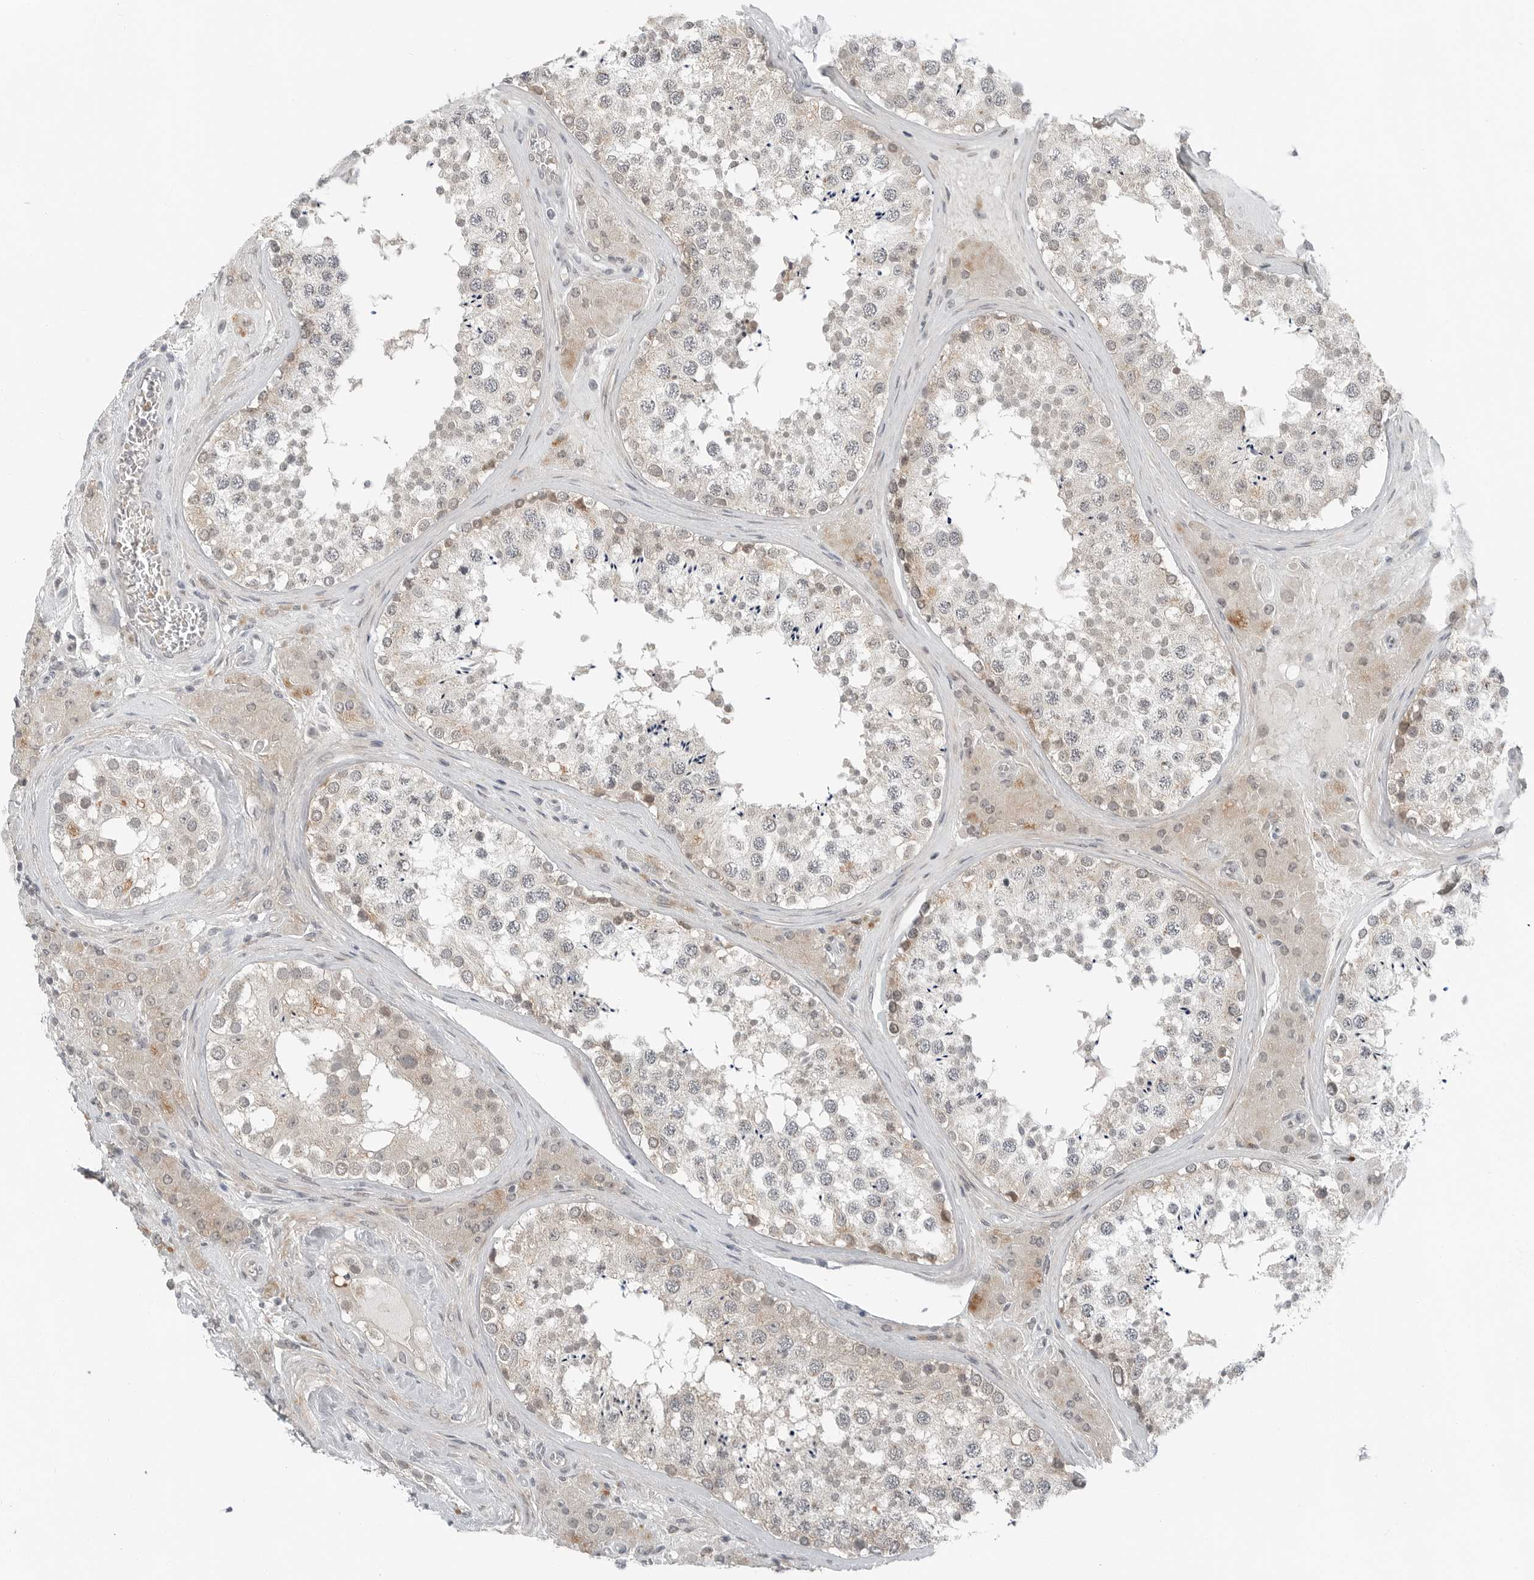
{"staining": {"intensity": "moderate", "quantity": "<25%", "location": "cytoplasmic/membranous"}, "tissue": "testis", "cell_type": "Cells in seminiferous ducts", "image_type": "normal", "snomed": [{"axis": "morphology", "description": "Normal tissue, NOS"}, {"axis": "topography", "description": "Testis"}], "caption": "Testis was stained to show a protein in brown. There is low levels of moderate cytoplasmic/membranous expression in approximately <25% of cells in seminiferous ducts. The protein of interest is stained brown, and the nuclei are stained in blue (DAB IHC with brightfield microscopy, high magnification).", "gene": "FCRLB", "patient": {"sex": "male", "age": 46}}